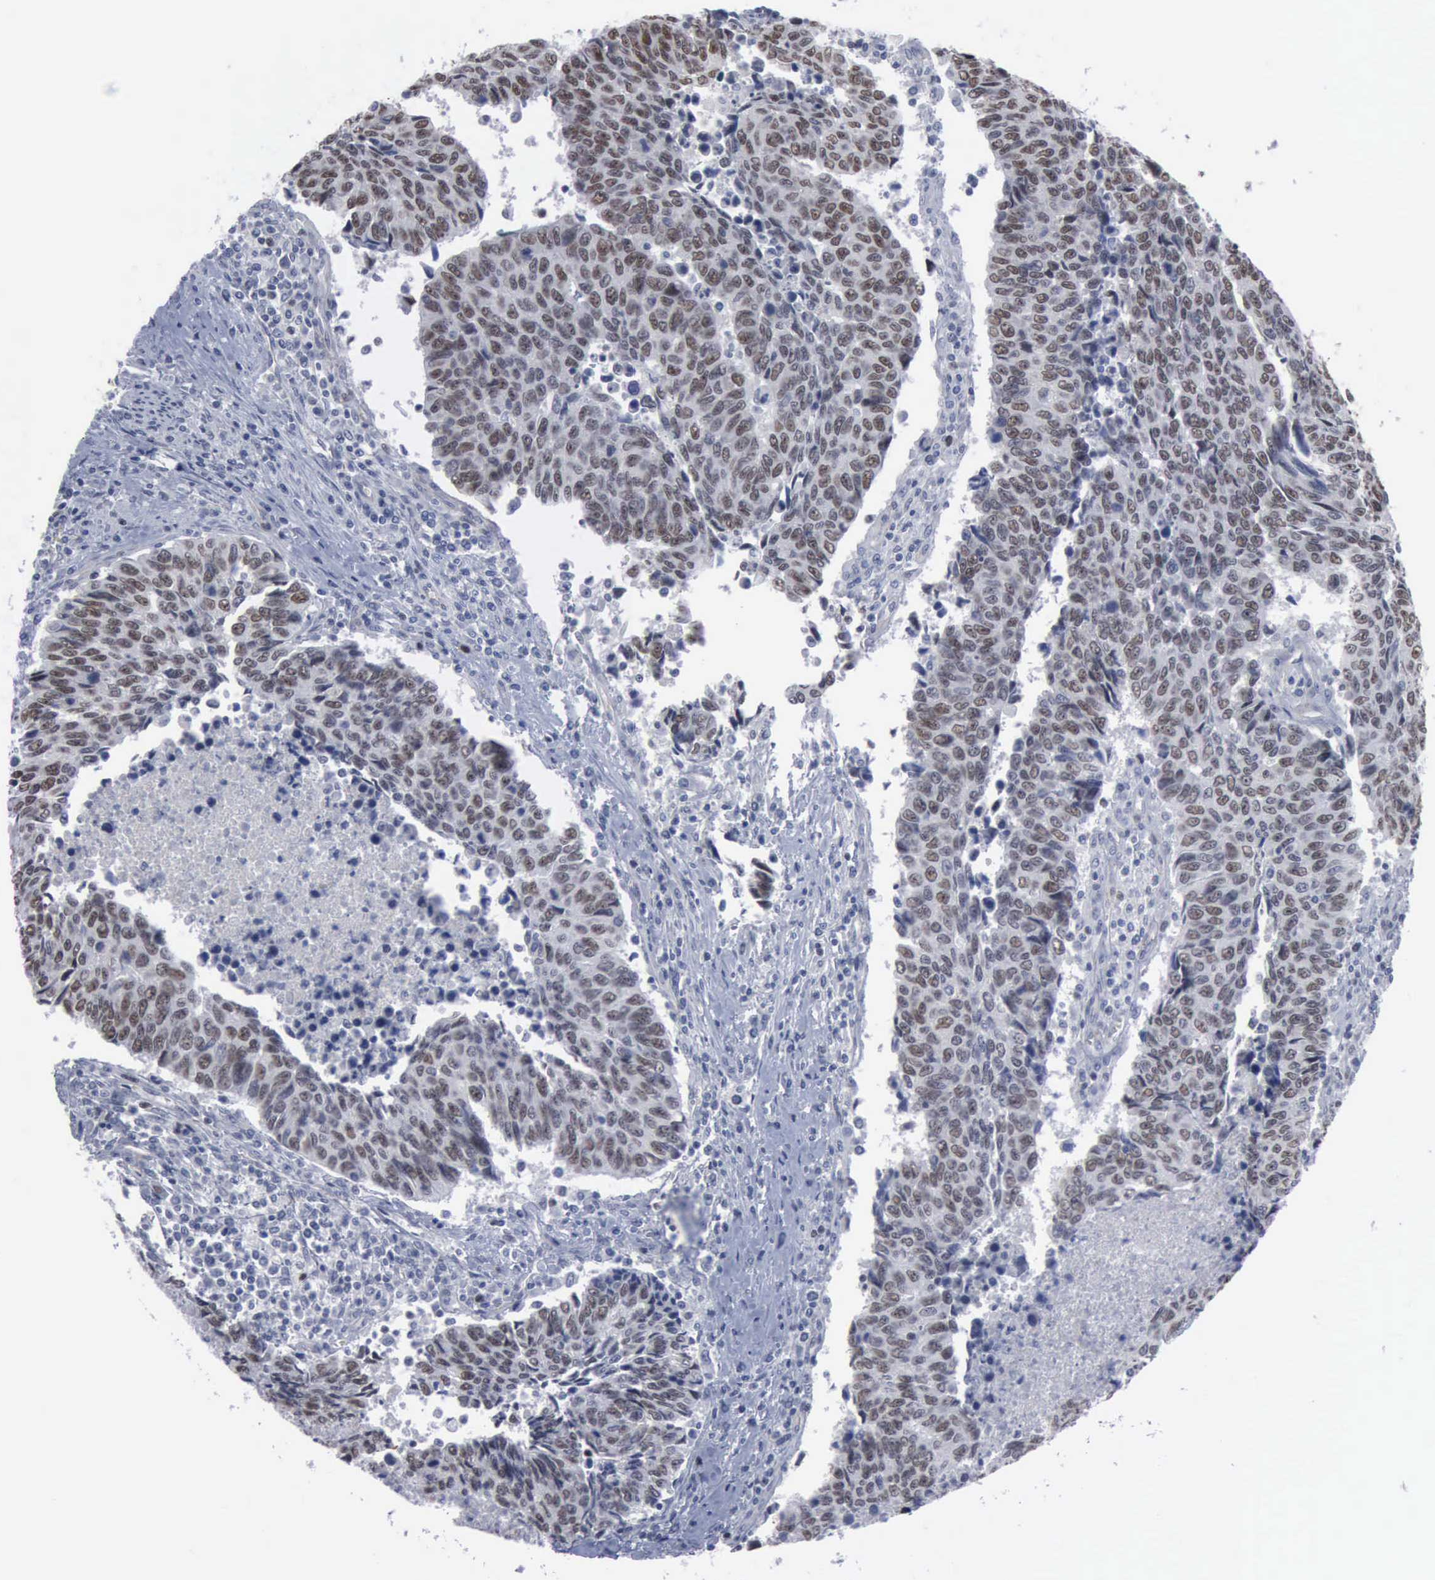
{"staining": {"intensity": "moderate", "quantity": "25%-75%", "location": "nuclear"}, "tissue": "urothelial cancer", "cell_type": "Tumor cells", "image_type": "cancer", "snomed": [{"axis": "morphology", "description": "Urothelial carcinoma, High grade"}, {"axis": "topography", "description": "Urinary bladder"}], "caption": "Protein staining by IHC shows moderate nuclear expression in about 25%-75% of tumor cells in urothelial cancer.", "gene": "MCM5", "patient": {"sex": "male", "age": 86}}